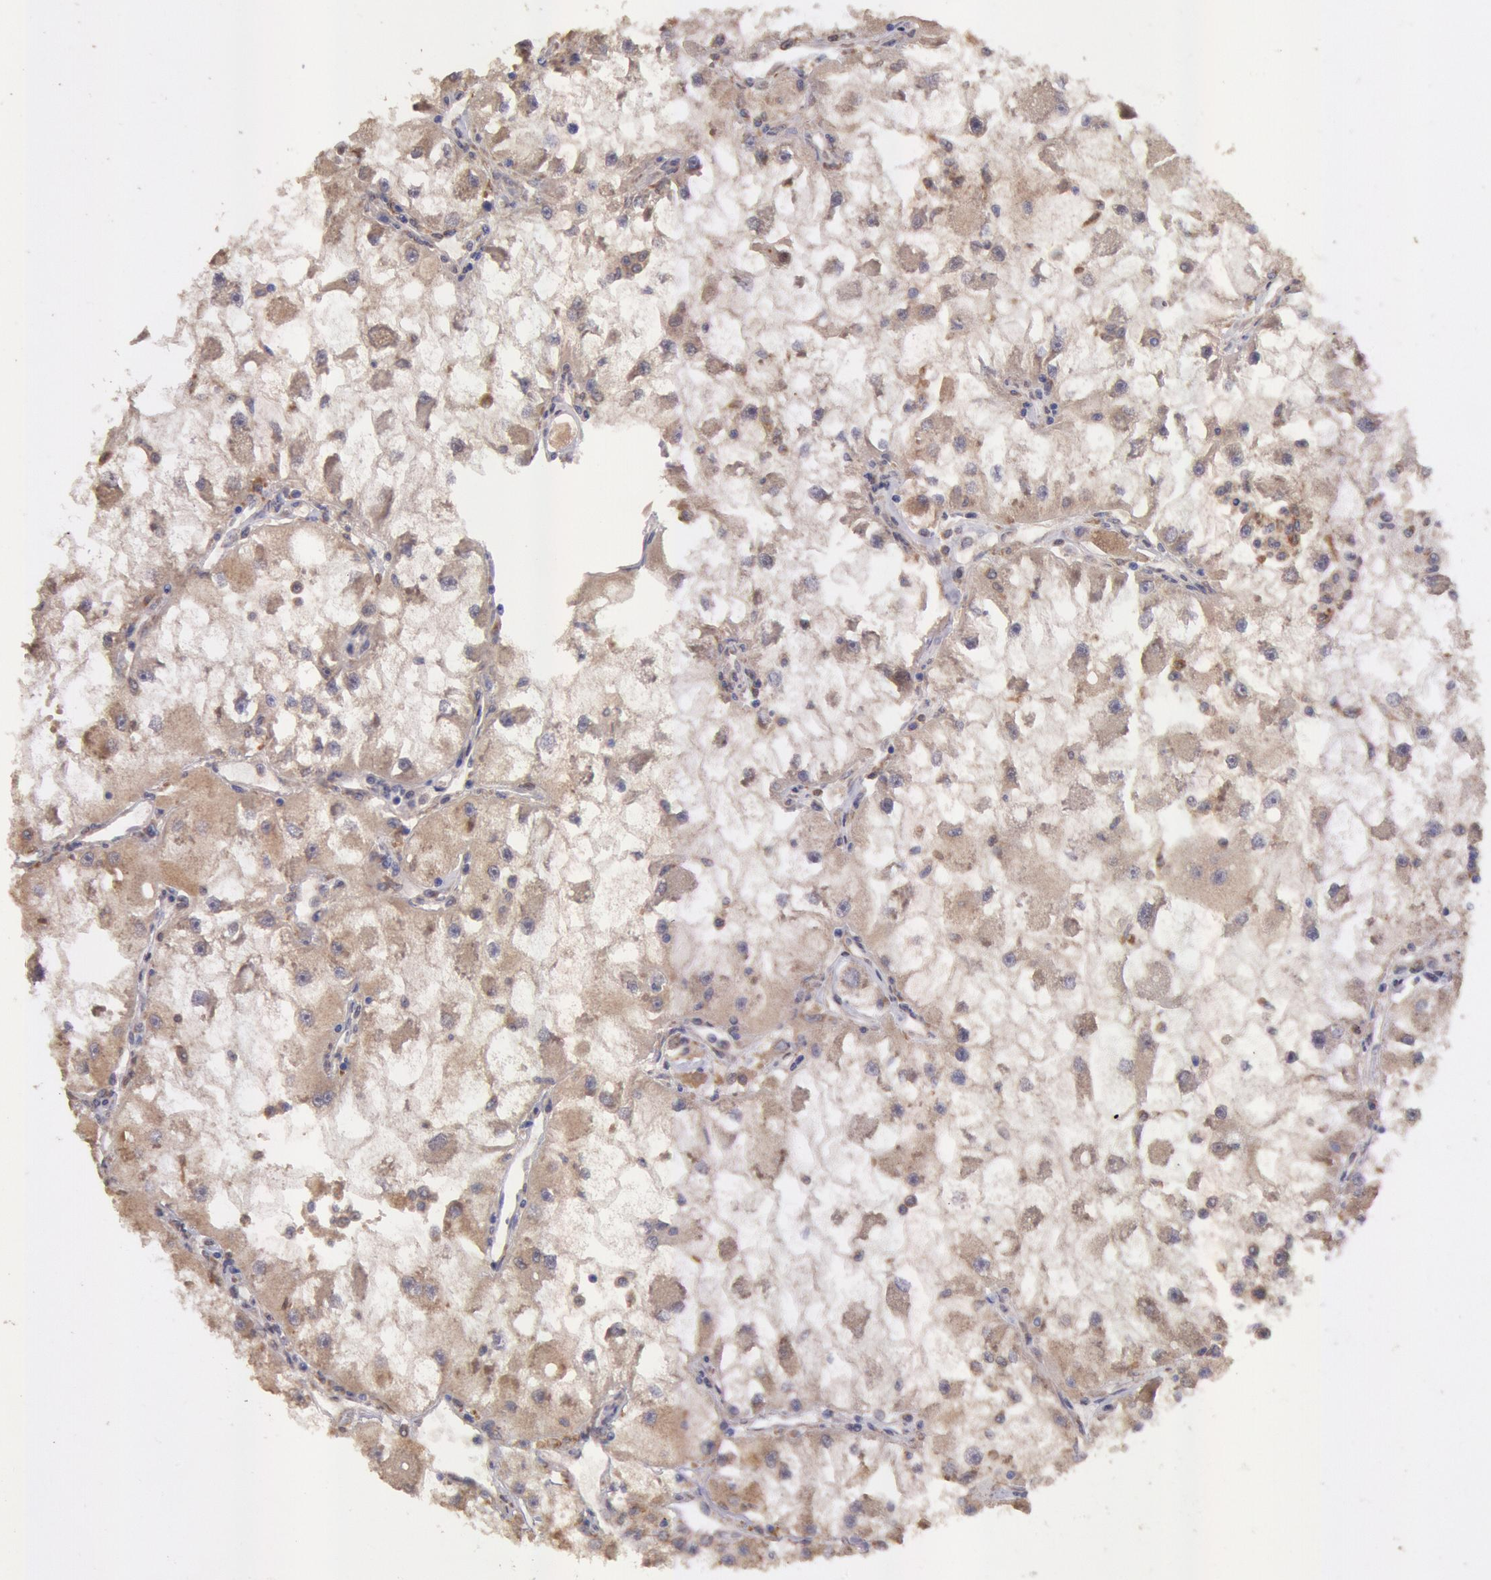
{"staining": {"intensity": "weak", "quantity": ">75%", "location": "cytoplasmic/membranous"}, "tissue": "renal cancer", "cell_type": "Tumor cells", "image_type": "cancer", "snomed": [{"axis": "morphology", "description": "Adenocarcinoma, NOS"}, {"axis": "topography", "description": "Kidney"}], "caption": "An immunohistochemistry (IHC) image of neoplastic tissue is shown. Protein staining in brown labels weak cytoplasmic/membranous positivity in renal cancer (adenocarcinoma) within tumor cells.", "gene": "COMT", "patient": {"sex": "female", "age": 73}}